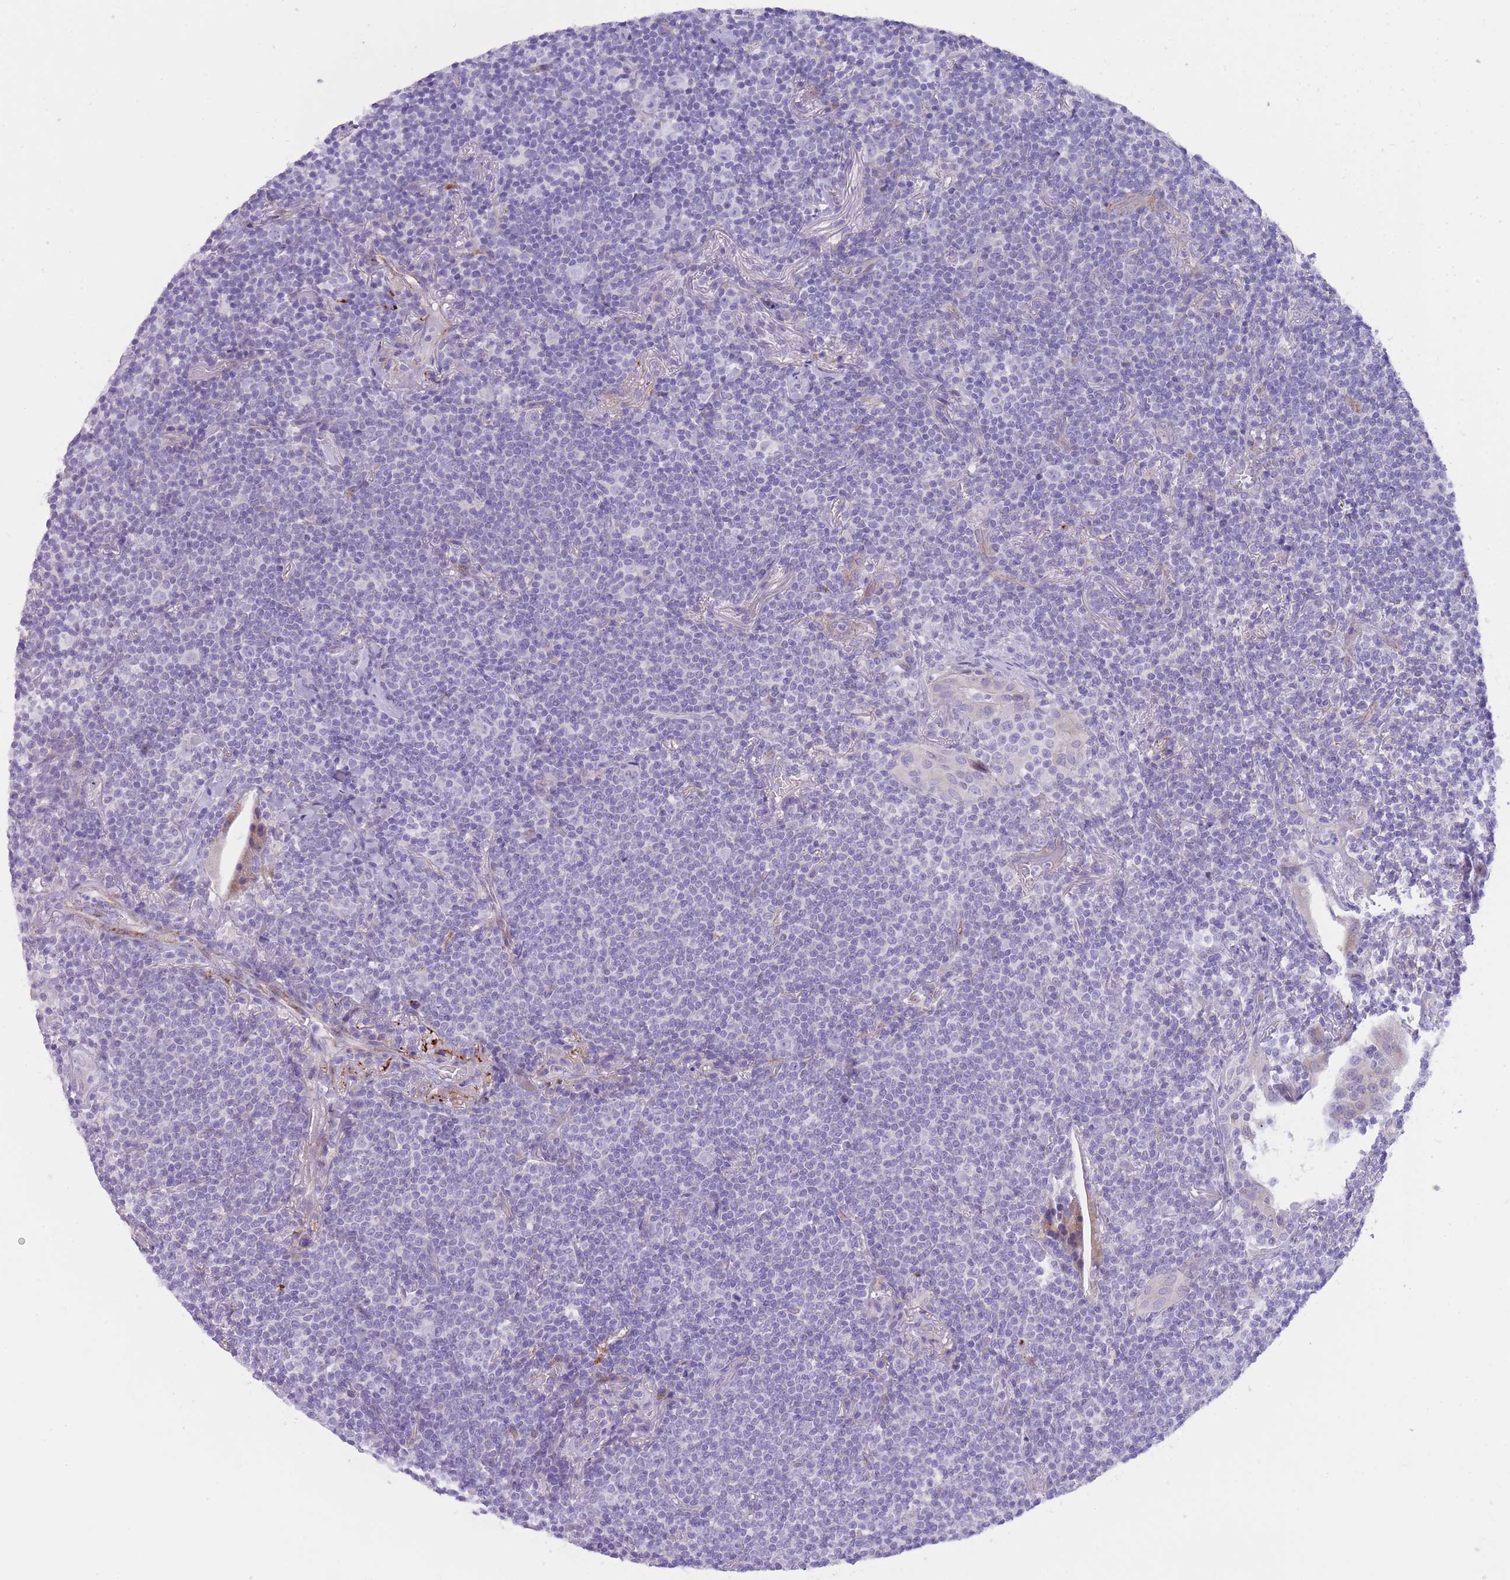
{"staining": {"intensity": "negative", "quantity": "none", "location": "none"}, "tissue": "lymphoma", "cell_type": "Tumor cells", "image_type": "cancer", "snomed": [{"axis": "morphology", "description": "Malignant lymphoma, non-Hodgkin's type, Low grade"}, {"axis": "topography", "description": "Lung"}], "caption": "High power microscopy micrograph of an IHC micrograph of lymphoma, revealing no significant staining in tumor cells. (Immunohistochemistry, brightfield microscopy, high magnification).", "gene": "QTRT1", "patient": {"sex": "female", "age": 71}}